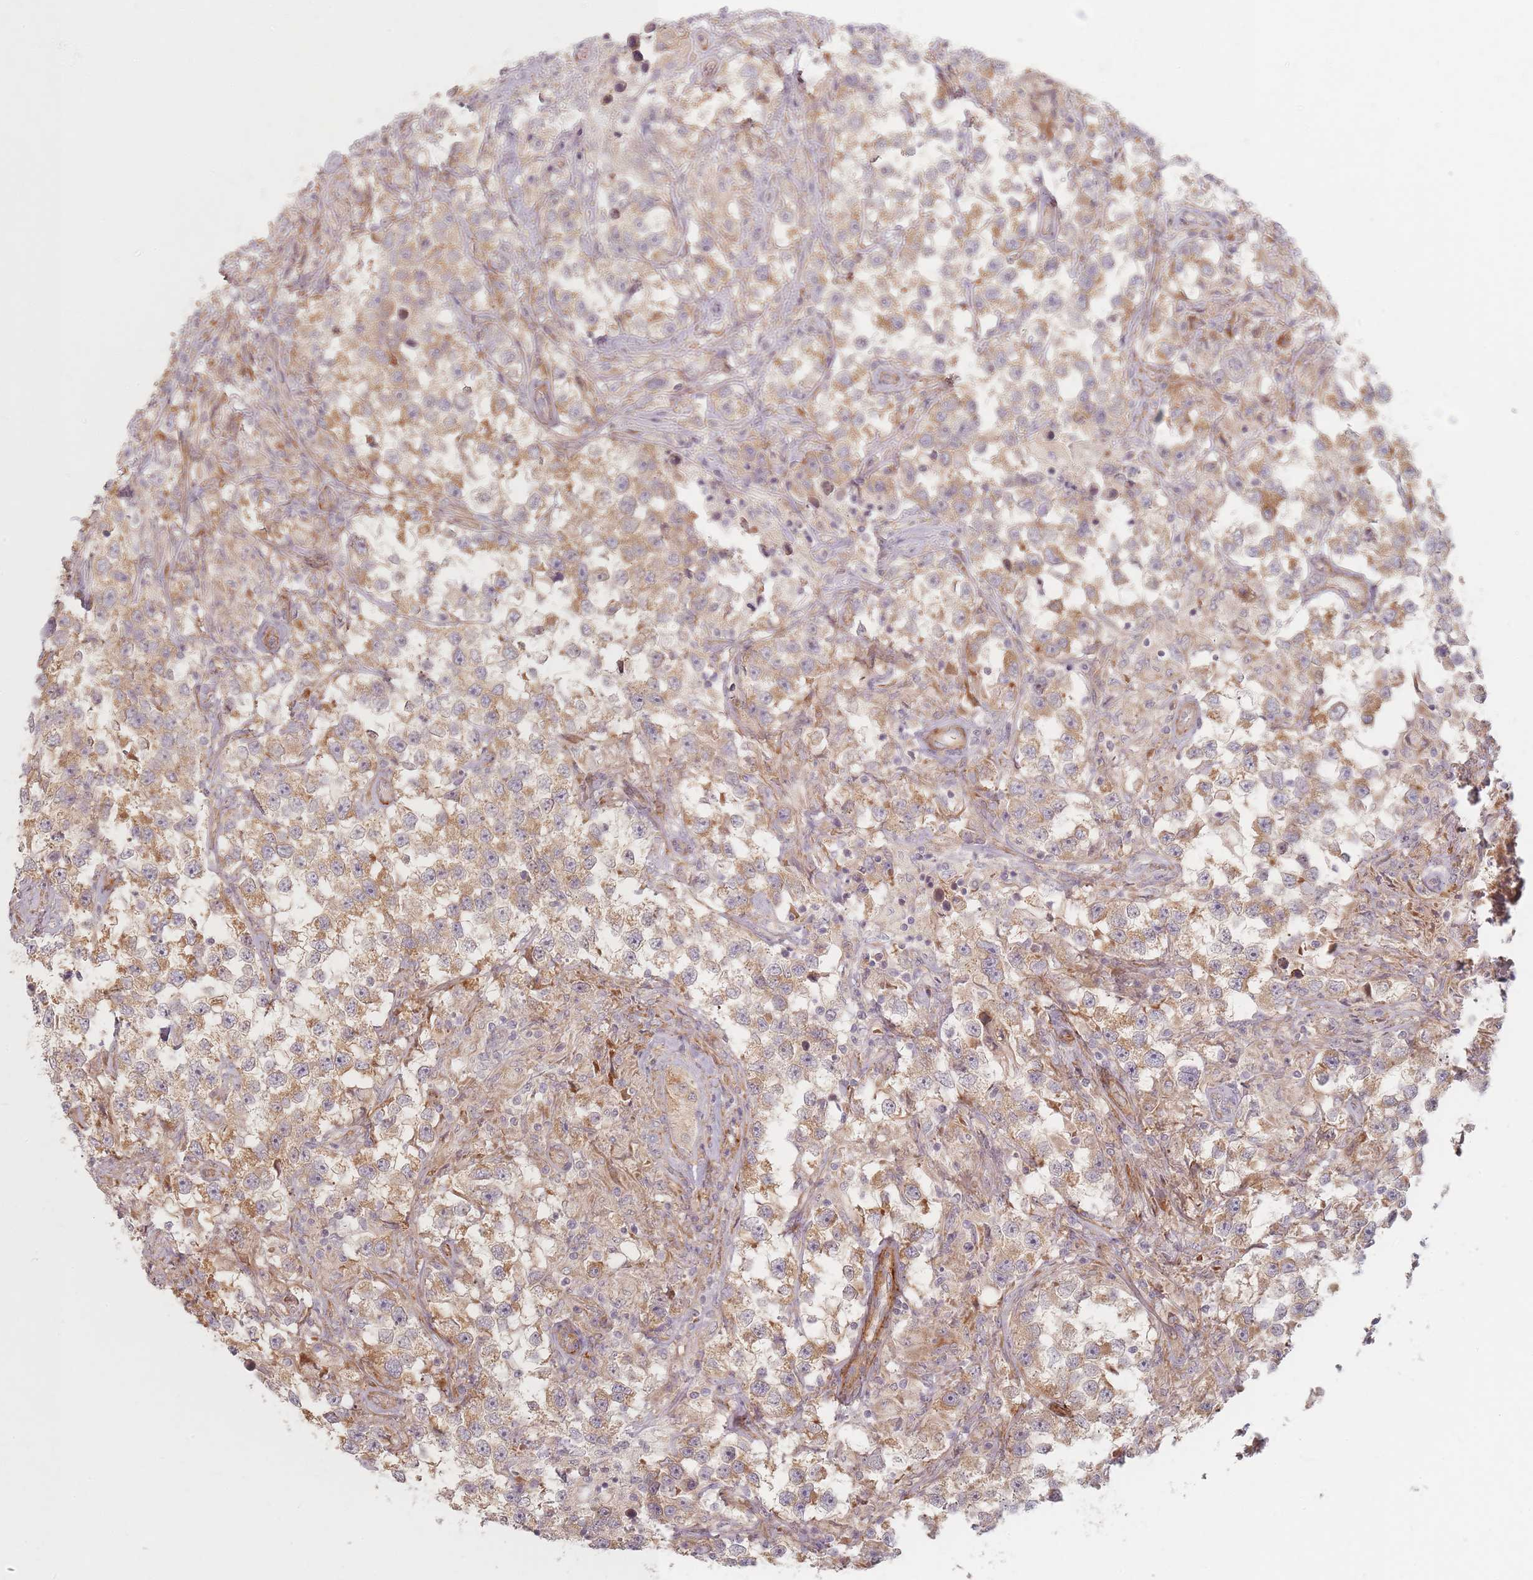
{"staining": {"intensity": "moderate", "quantity": ">75%", "location": "cytoplasmic/membranous"}, "tissue": "testis cancer", "cell_type": "Tumor cells", "image_type": "cancer", "snomed": [{"axis": "morphology", "description": "Seminoma, NOS"}, {"axis": "topography", "description": "Testis"}], "caption": "The photomicrograph demonstrates a brown stain indicating the presence of a protein in the cytoplasmic/membranous of tumor cells in seminoma (testis).", "gene": "ZKSCAN7", "patient": {"sex": "male", "age": 46}}